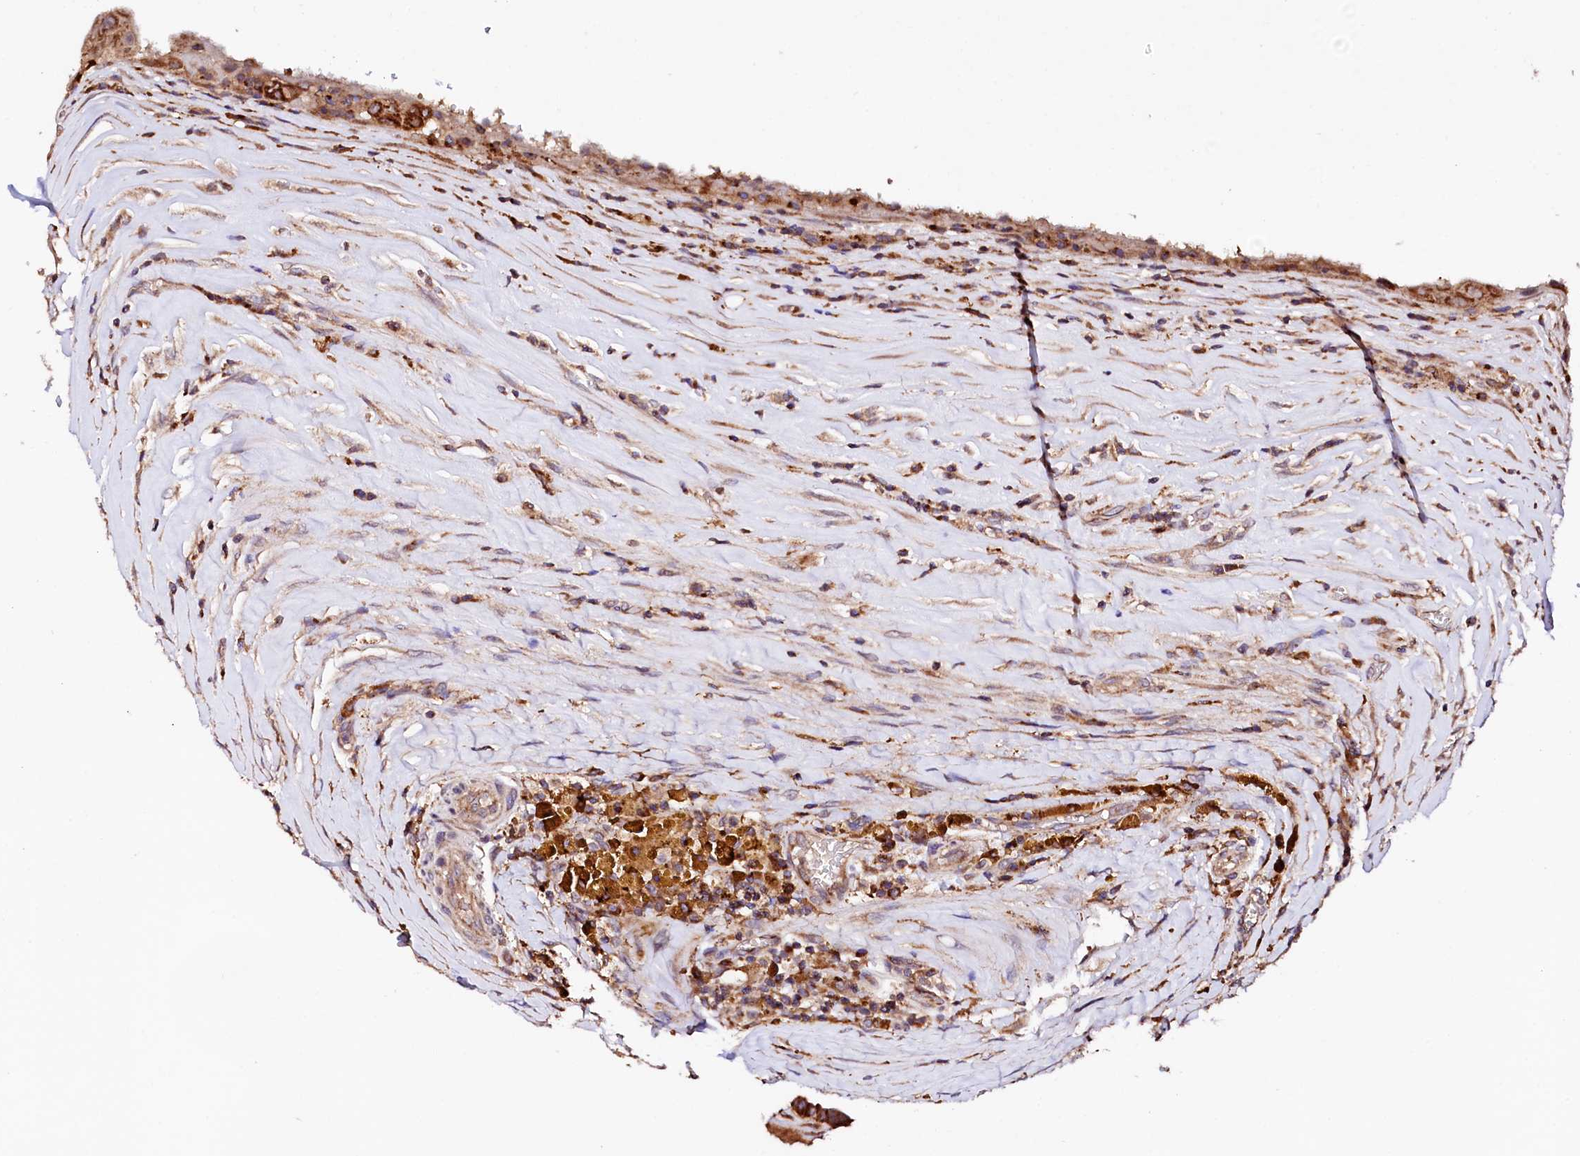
{"staining": {"intensity": "strong", "quantity": ">75%", "location": "cytoplasmic/membranous"}, "tissue": "thyroid cancer", "cell_type": "Tumor cells", "image_type": "cancer", "snomed": [{"axis": "morphology", "description": "Papillary adenocarcinoma, NOS"}, {"axis": "topography", "description": "Thyroid gland"}], "caption": "The histopathology image displays immunohistochemical staining of thyroid cancer (papillary adenocarcinoma). There is strong cytoplasmic/membranous staining is identified in about >75% of tumor cells.", "gene": "ST3GAL1", "patient": {"sex": "male", "age": 77}}